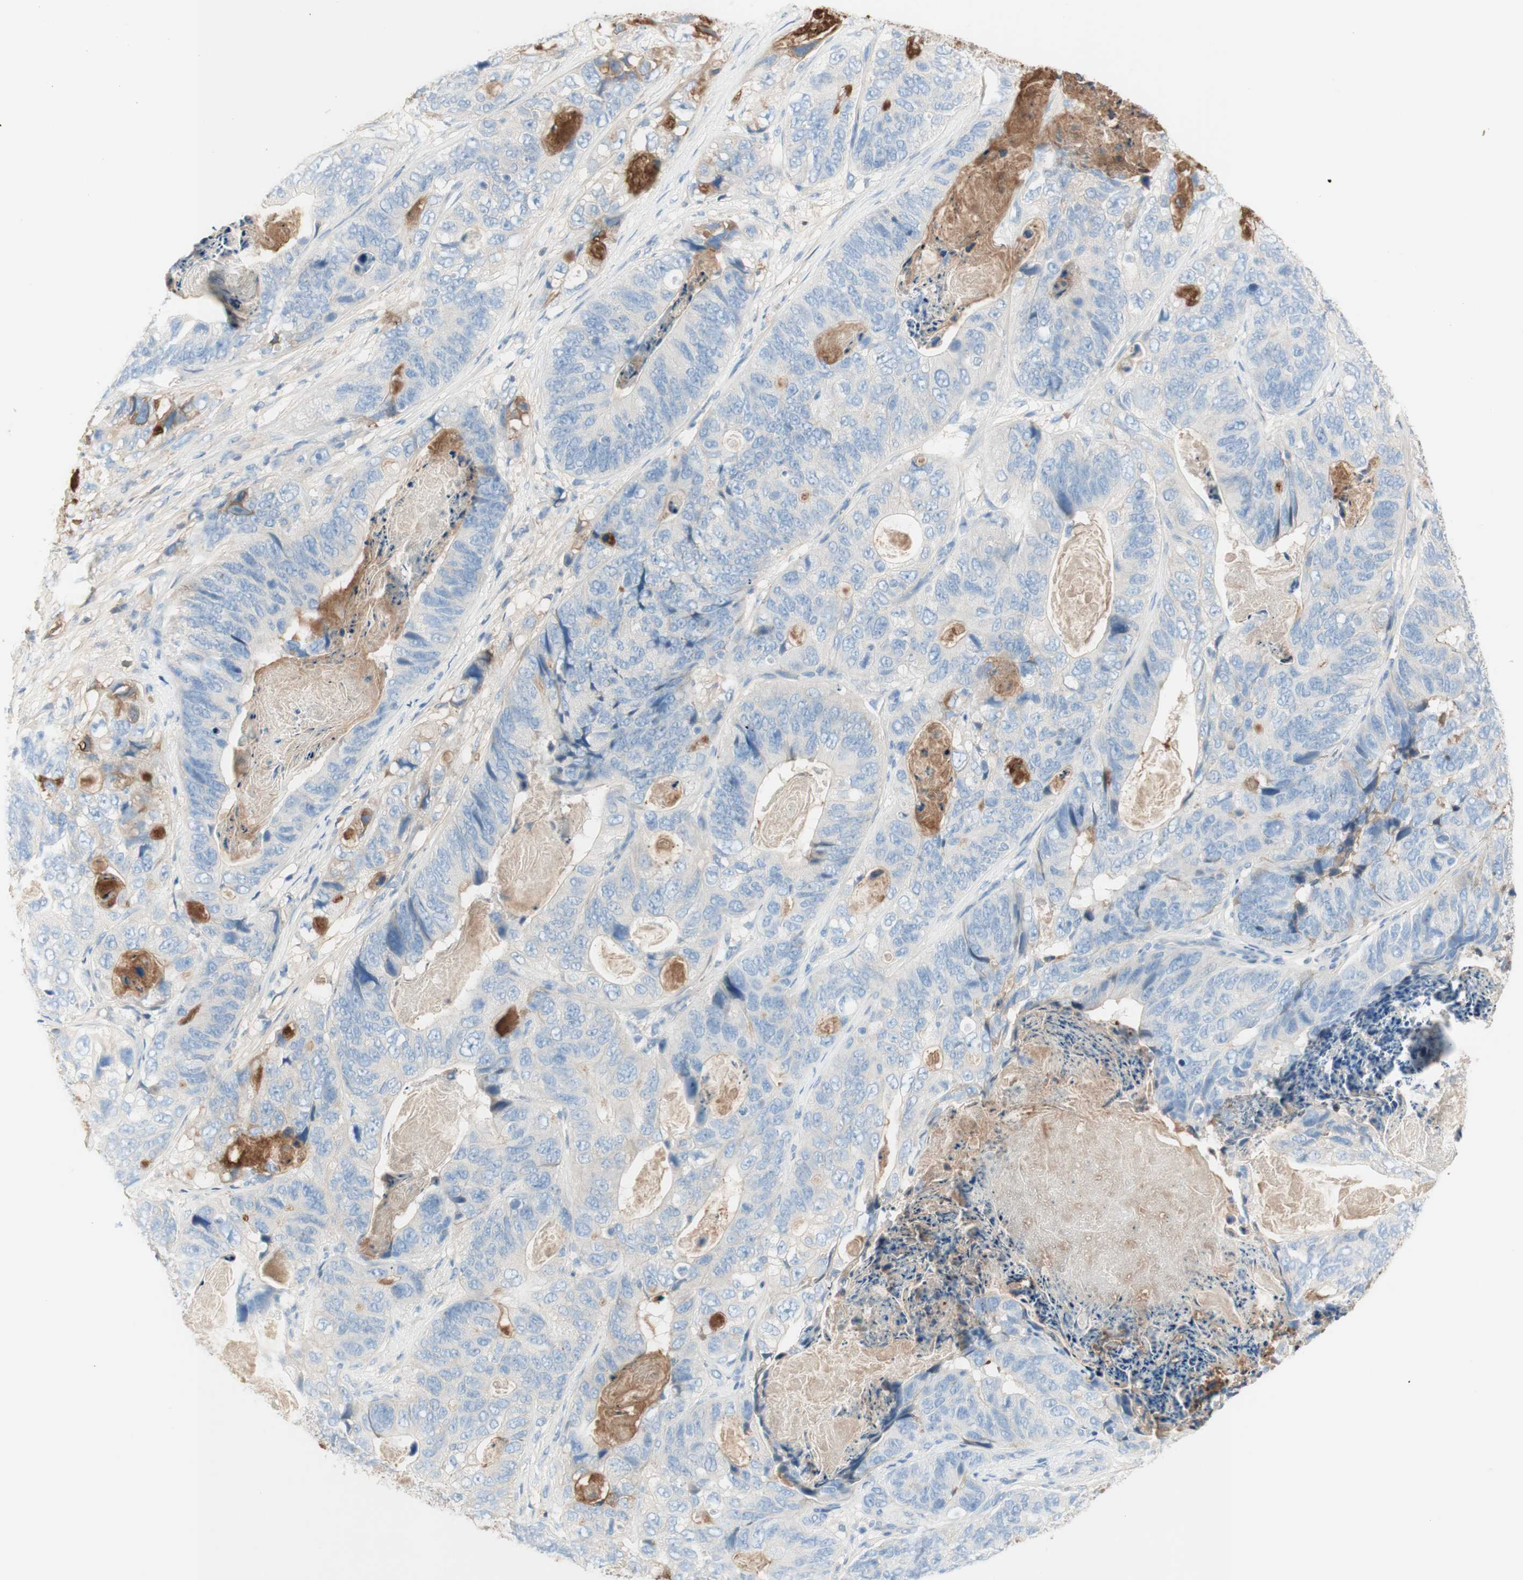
{"staining": {"intensity": "weak", "quantity": "<25%", "location": "cytoplasmic/membranous"}, "tissue": "stomach cancer", "cell_type": "Tumor cells", "image_type": "cancer", "snomed": [{"axis": "morphology", "description": "Adenocarcinoma, NOS"}, {"axis": "topography", "description": "Stomach"}], "caption": "This histopathology image is of stomach adenocarcinoma stained with immunohistochemistry (IHC) to label a protein in brown with the nuclei are counter-stained blue. There is no positivity in tumor cells.", "gene": "KNG1", "patient": {"sex": "female", "age": 89}}